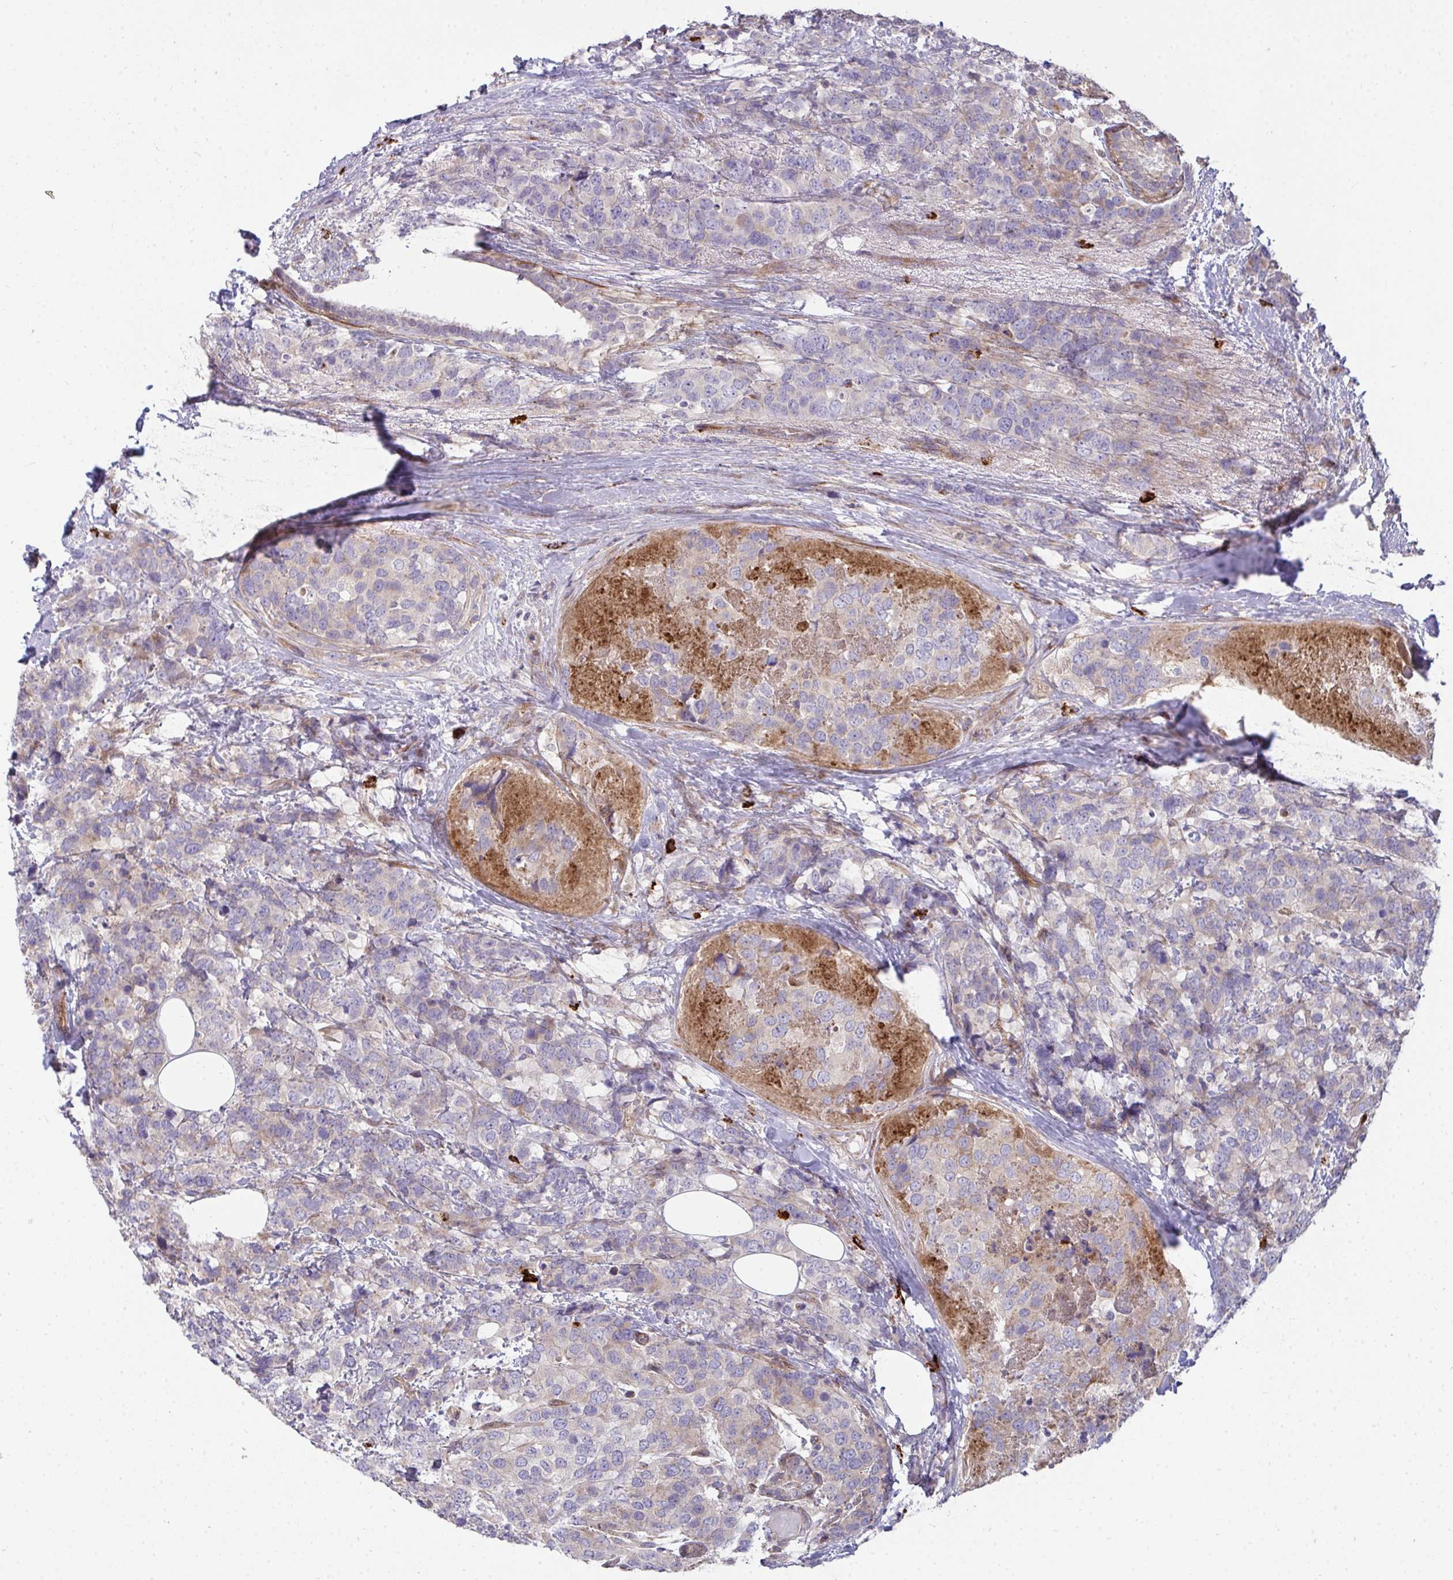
{"staining": {"intensity": "weak", "quantity": "<25%", "location": "cytoplasmic/membranous"}, "tissue": "breast cancer", "cell_type": "Tumor cells", "image_type": "cancer", "snomed": [{"axis": "morphology", "description": "Lobular carcinoma"}, {"axis": "topography", "description": "Breast"}], "caption": "A micrograph of human breast lobular carcinoma is negative for staining in tumor cells.", "gene": "SH2D1B", "patient": {"sex": "female", "age": 59}}